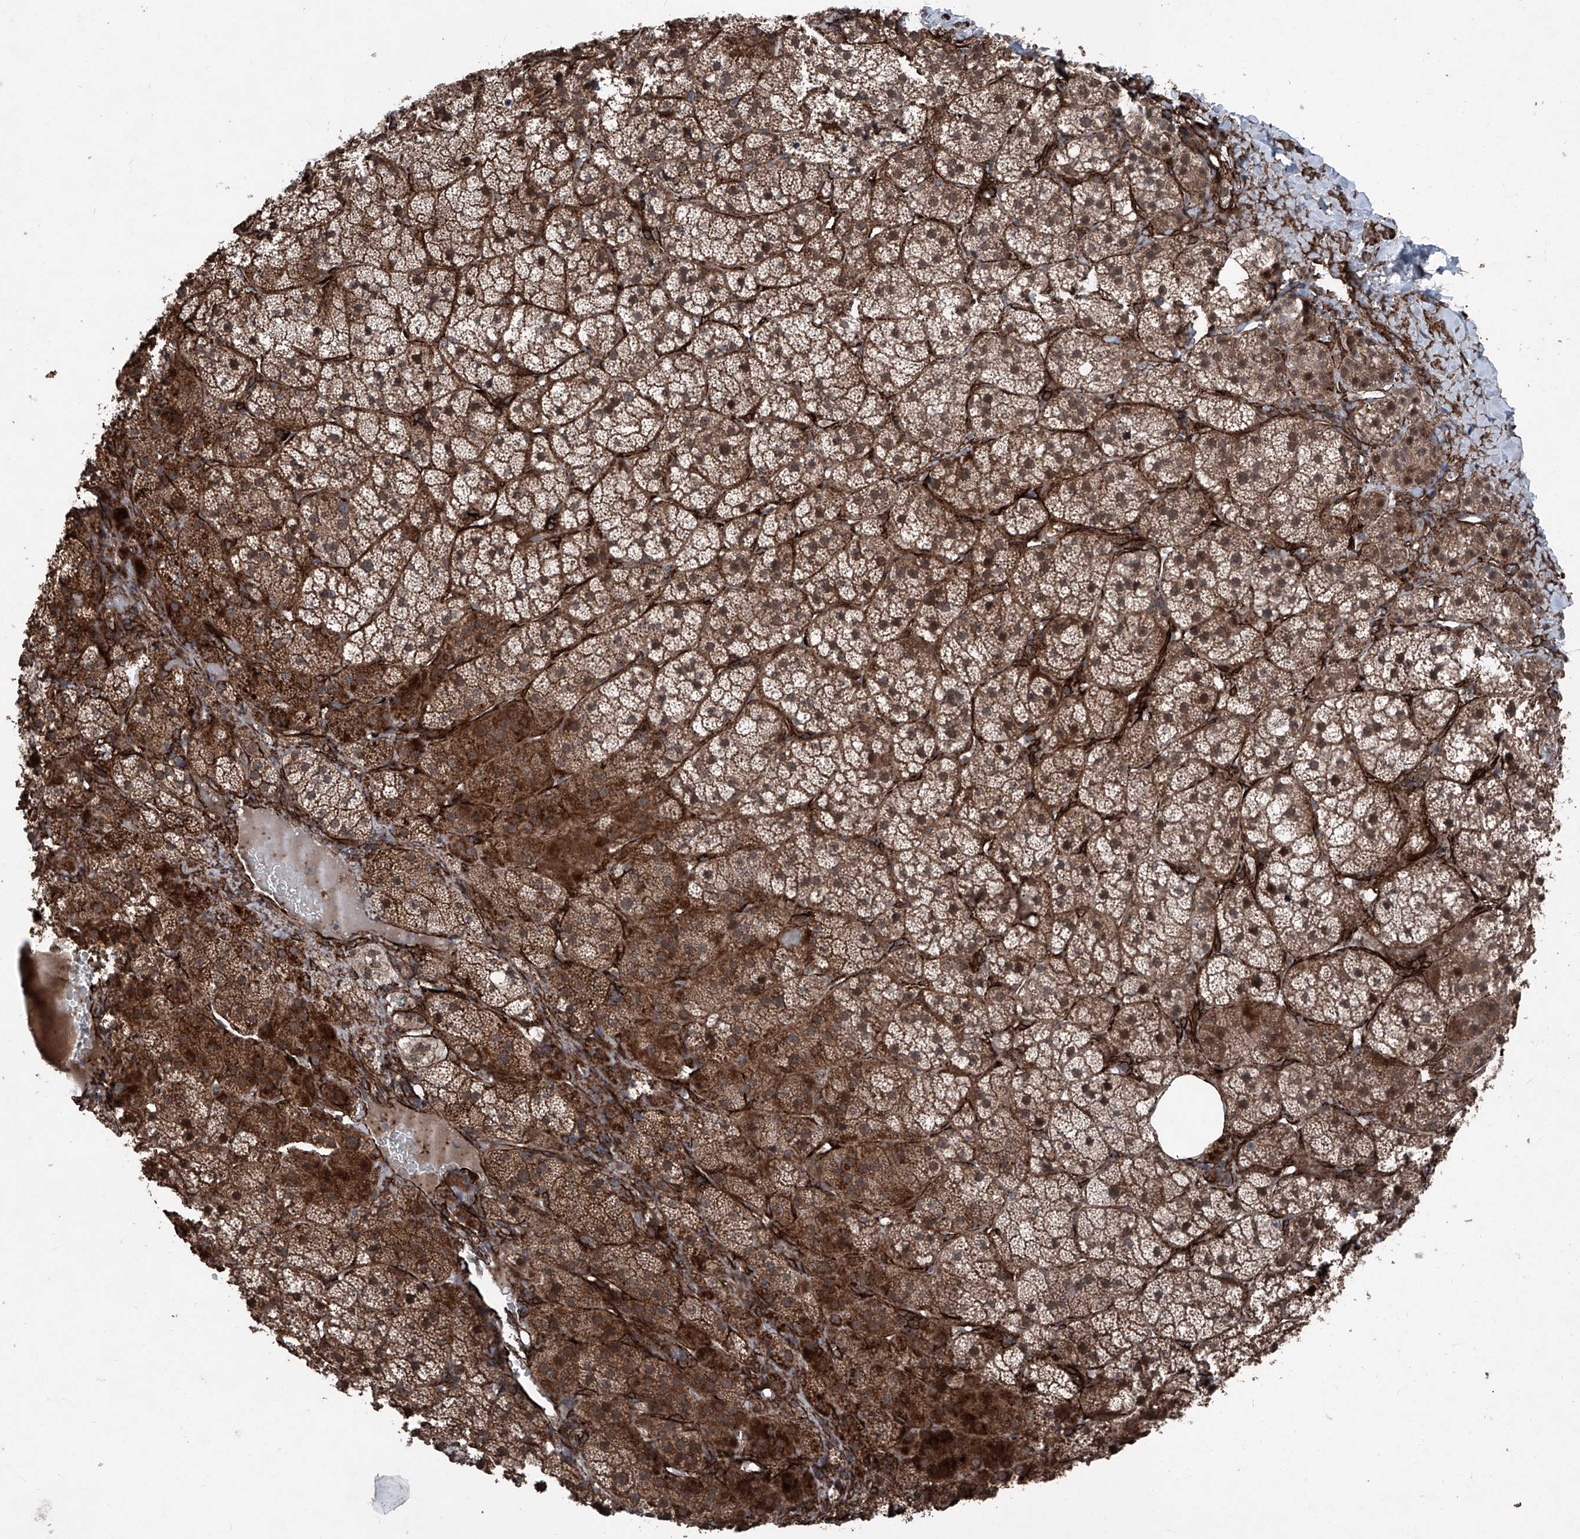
{"staining": {"intensity": "strong", "quantity": "25%-75%", "location": "cytoplasmic/membranous,nuclear"}, "tissue": "adrenal gland", "cell_type": "Glandular cells", "image_type": "normal", "snomed": [{"axis": "morphology", "description": "Normal tissue, NOS"}, {"axis": "topography", "description": "Adrenal gland"}], "caption": "Adrenal gland stained for a protein demonstrates strong cytoplasmic/membranous,nuclear positivity in glandular cells. The staining was performed using DAB (3,3'-diaminobenzidine) to visualize the protein expression in brown, while the nuclei were stained in blue with hematoxylin (Magnification: 20x).", "gene": "COA7", "patient": {"sex": "female", "age": 44}}